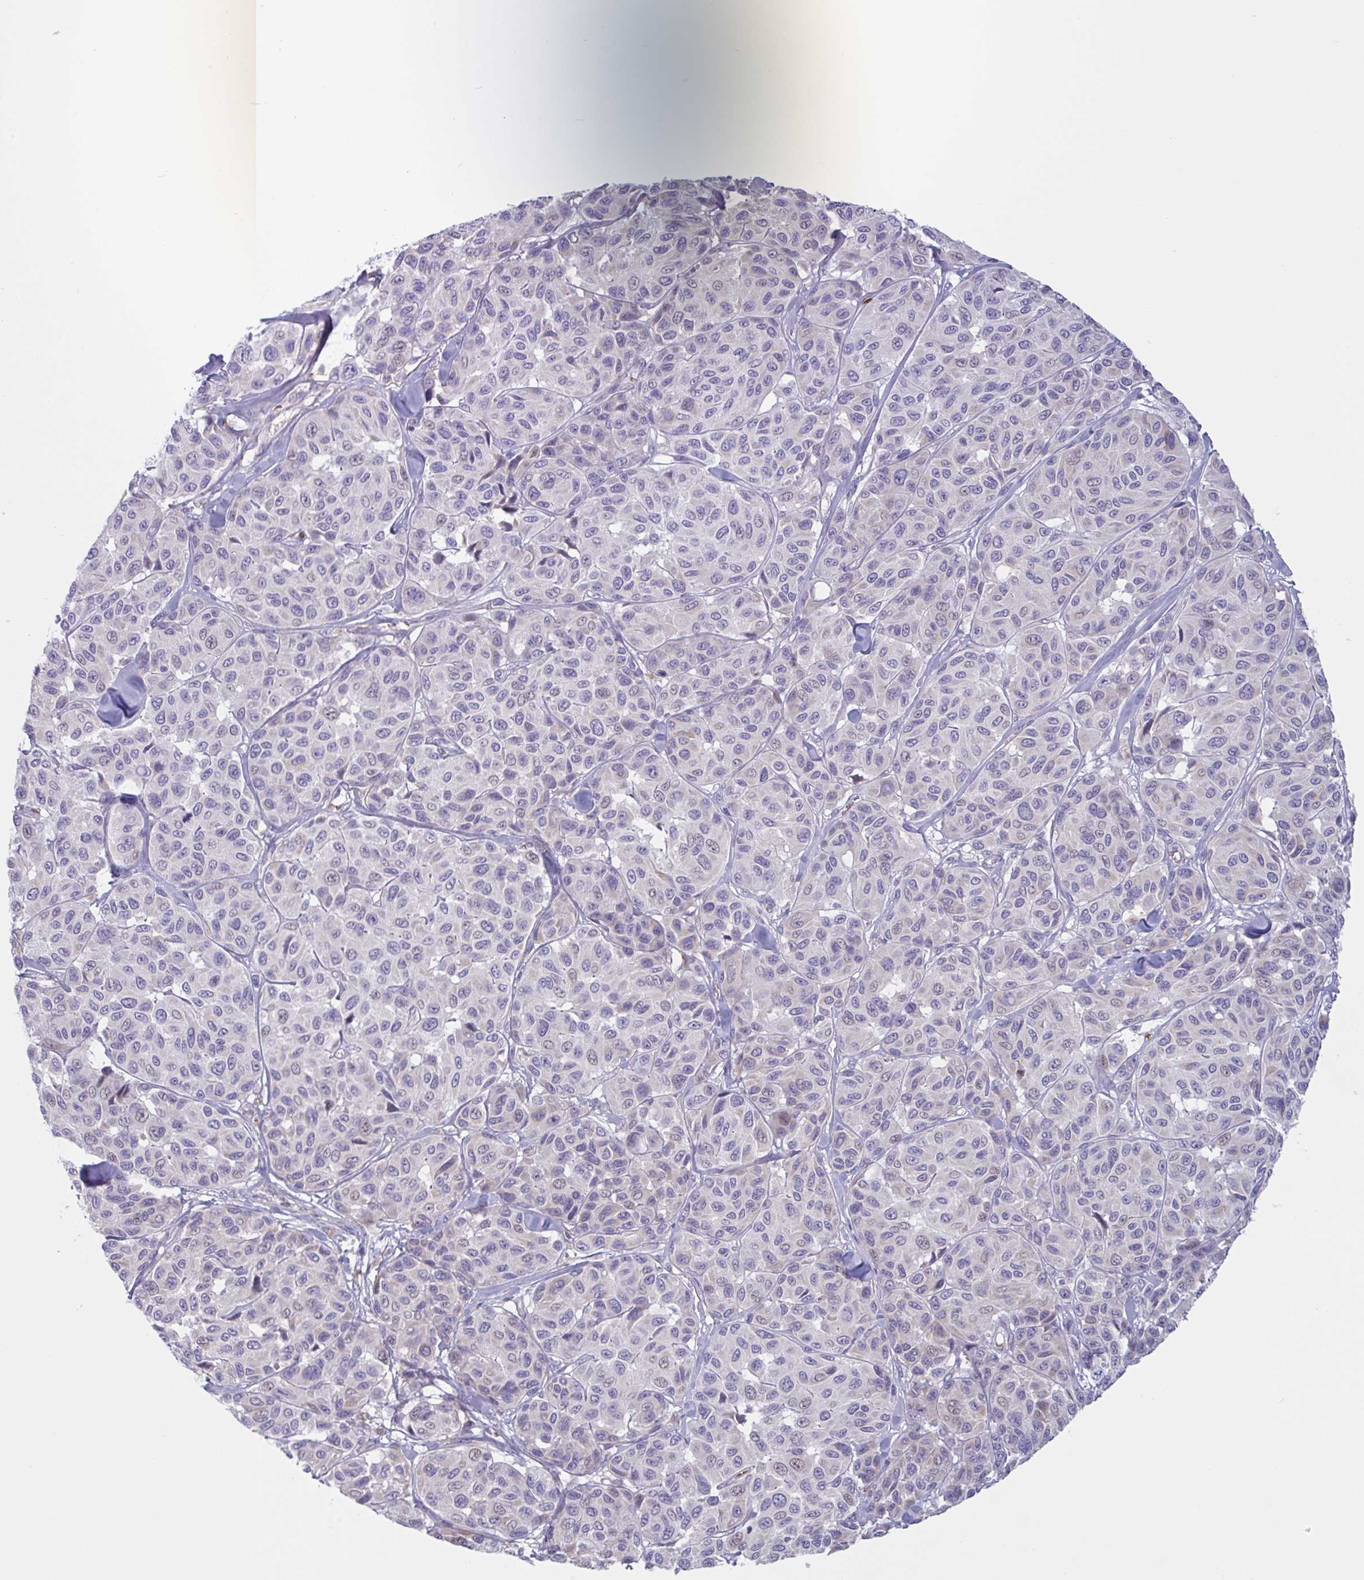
{"staining": {"intensity": "negative", "quantity": "none", "location": "none"}, "tissue": "melanoma", "cell_type": "Tumor cells", "image_type": "cancer", "snomed": [{"axis": "morphology", "description": "Malignant melanoma, NOS"}, {"axis": "topography", "description": "Skin"}], "caption": "This is a histopathology image of IHC staining of malignant melanoma, which shows no staining in tumor cells.", "gene": "VWC2", "patient": {"sex": "female", "age": 66}}